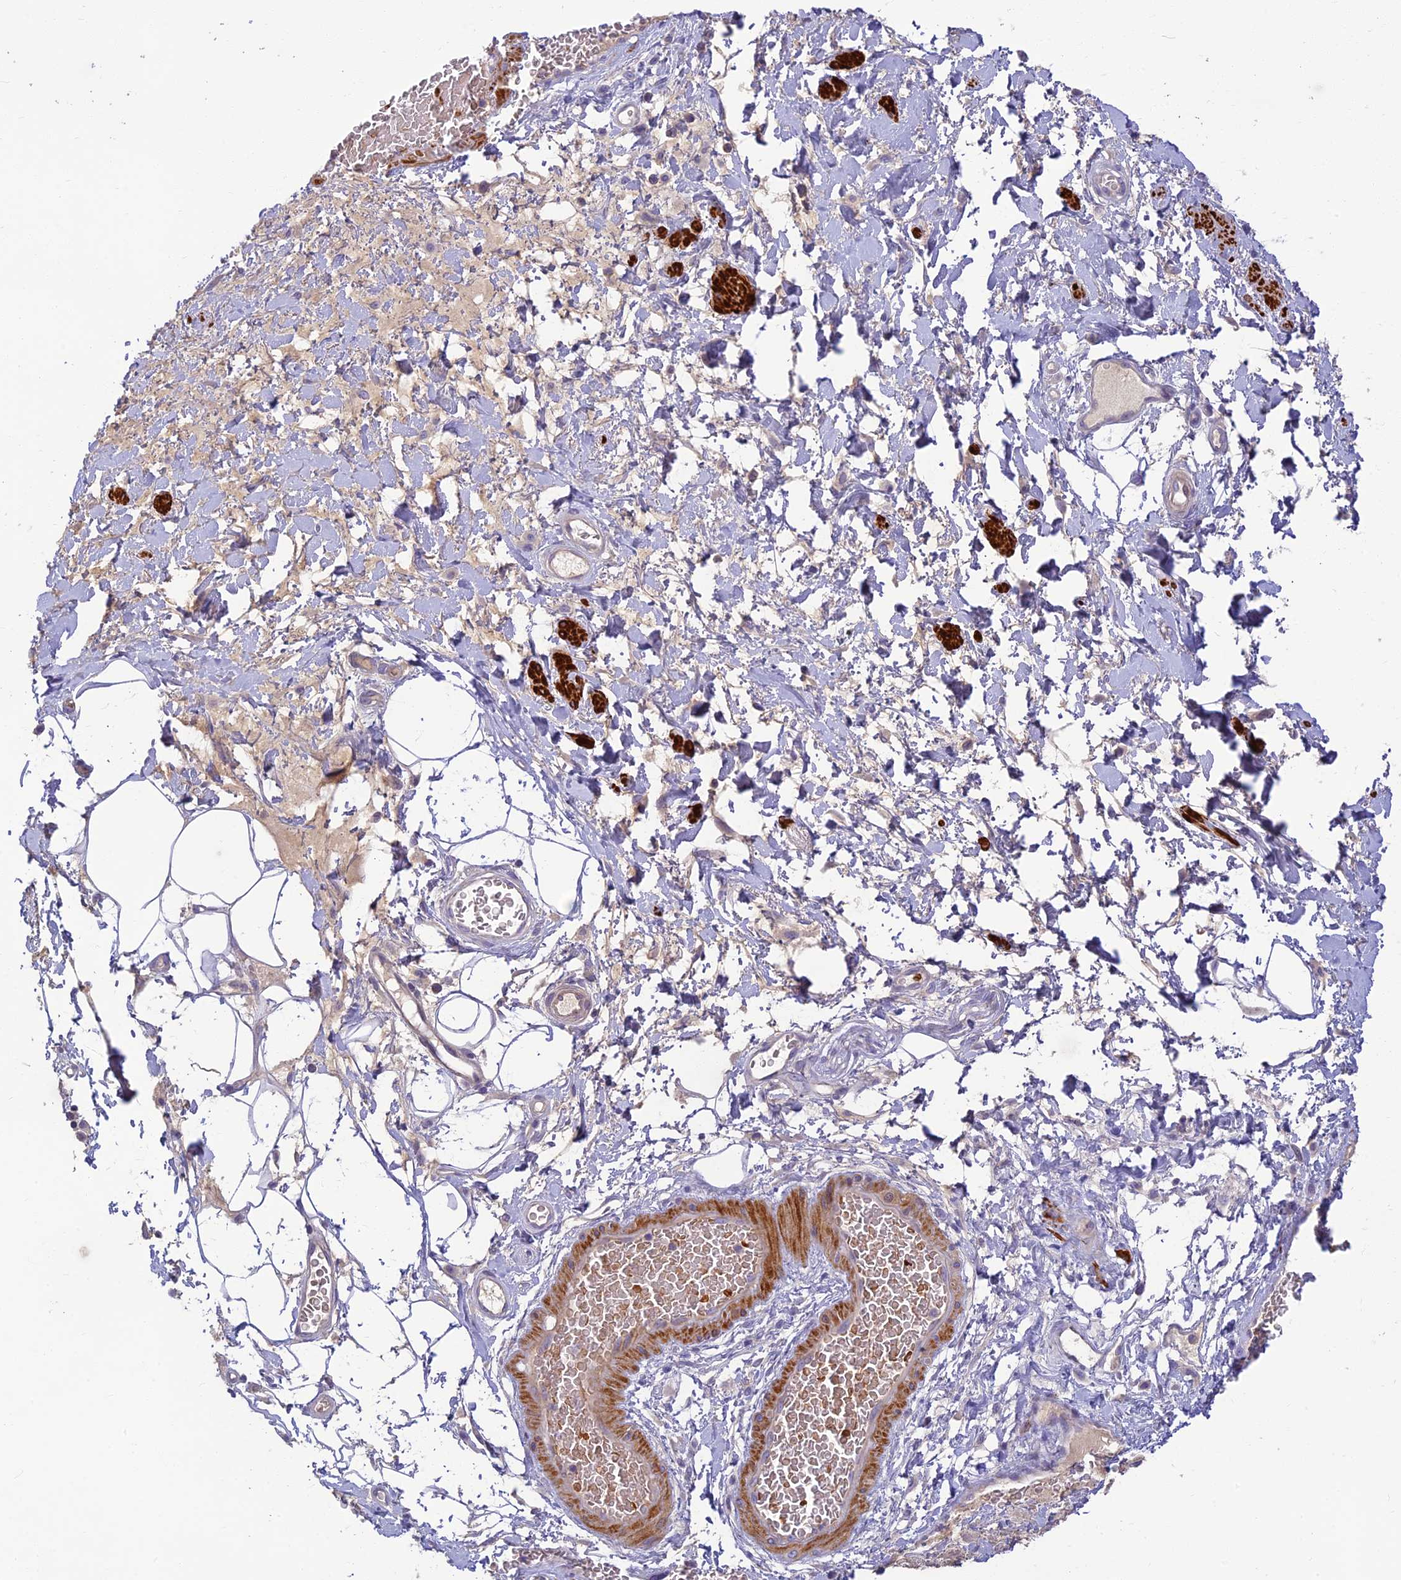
{"staining": {"intensity": "negative", "quantity": "none", "location": "none"}, "tissue": "adipose tissue", "cell_type": "Adipocytes", "image_type": "normal", "snomed": [{"axis": "morphology", "description": "Normal tissue, NOS"}, {"axis": "morphology", "description": "Adenocarcinoma, NOS"}, {"axis": "topography", "description": "Rectum"}, {"axis": "topography", "description": "Vagina"}, {"axis": "topography", "description": "Peripheral nerve tissue"}], "caption": "Immunohistochemical staining of unremarkable human adipose tissue reveals no significant expression in adipocytes. (DAB immunohistochemistry (IHC) with hematoxylin counter stain).", "gene": "CLIP4", "patient": {"sex": "female", "age": 71}}